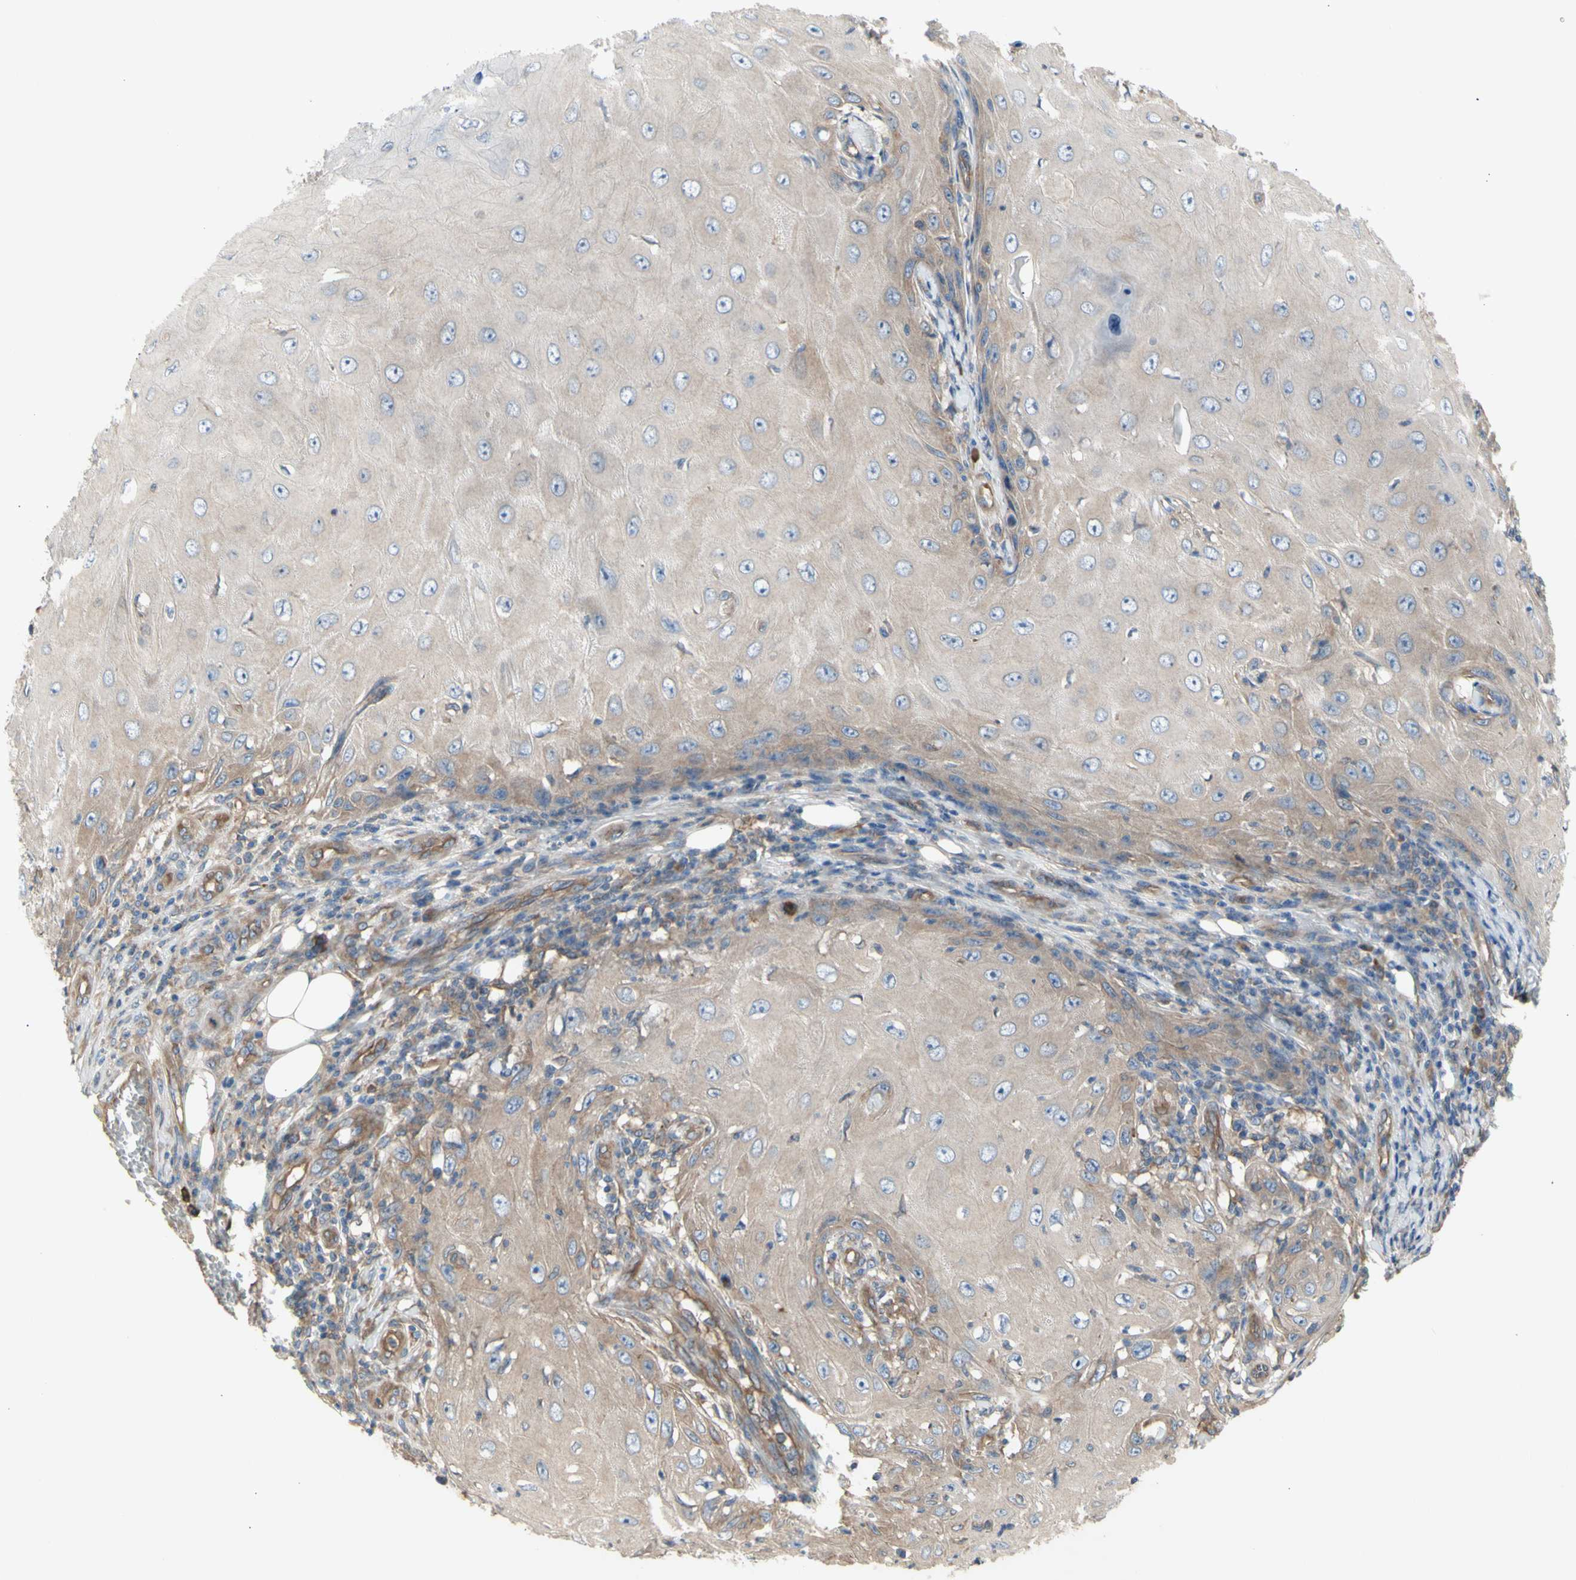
{"staining": {"intensity": "weak", "quantity": ">75%", "location": "cytoplasmic/membranous"}, "tissue": "skin cancer", "cell_type": "Tumor cells", "image_type": "cancer", "snomed": [{"axis": "morphology", "description": "Squamous cell carcinoma, NOS"}, {"axis": "topography", "description": "Skin"}], "caption": "Brown immunohistochemical staining in skin cancer shows weak cytoplasmic/membranous expression in about >75% of tumor cells.", "gene": "KLC1", "patient": {"sex": "female", "age": 73}}